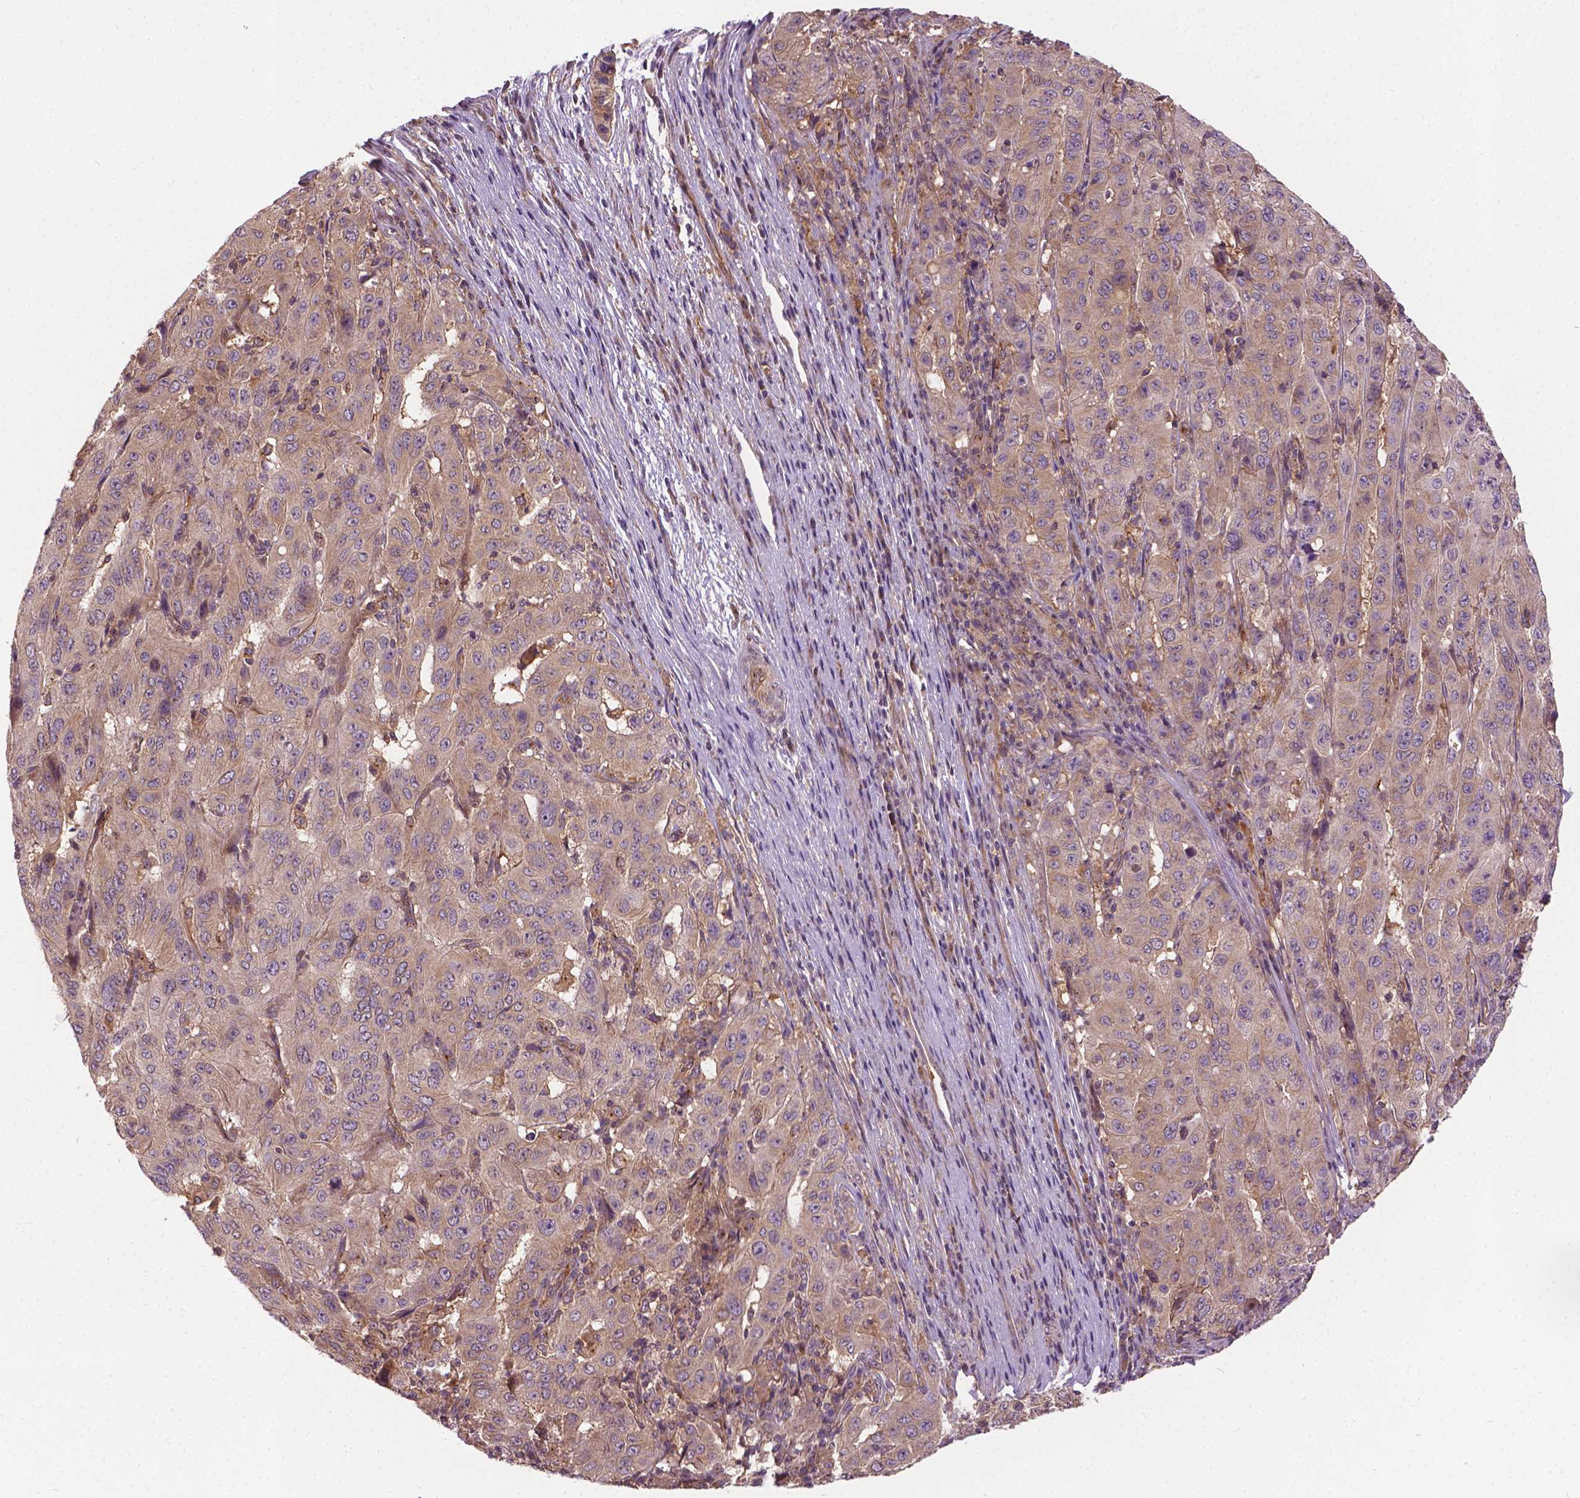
{"staining": {"intensity": "weak", "quantity": "25%-75%", "location": "cytoplasmic/membranous"}, "tissue": "pancreatic cancer", "cell_type": "Tumor cells", "image_type": "cancer", "snomed": [{"axis": "morphology", "description": "Adenocarcinoma, NOS"}, {"axis": "topography", "description": "Pancreas"}], "caption": "About 25%-75% of tumor cells in pancreatic adenocarcinoma exhibit weak cytoplasmic/membranous protein staining as visualized by brown immunohistochemical staining.", "gene": "MZT1", "patient": {"sex": "male", "age": 63}}